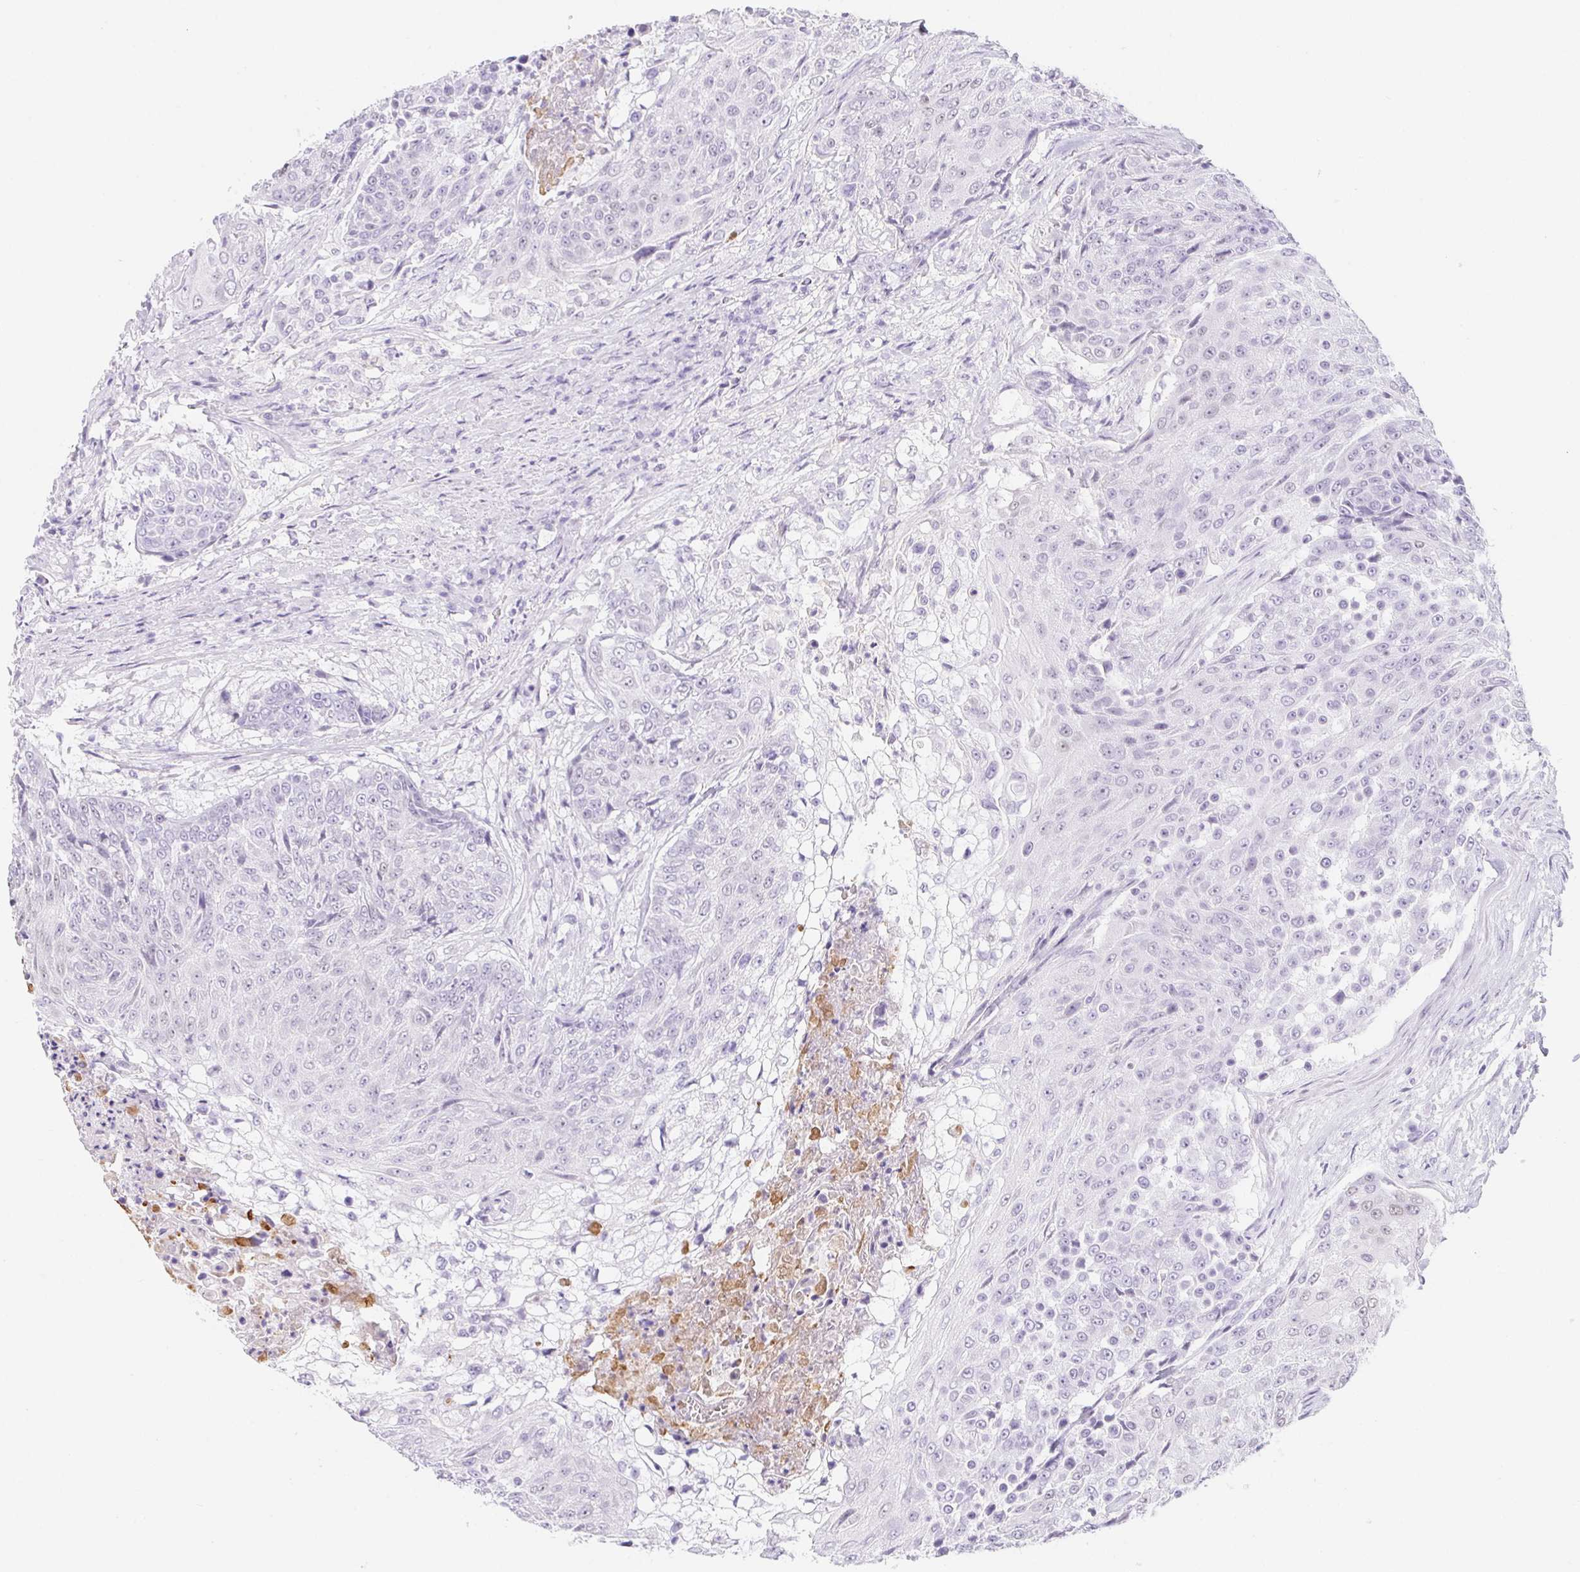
{"staining": {"intensity": "negative", "quantity": "none", "location": "none"}, "tissue": "urothelial cancer", "cell_type": "Tumor cells", "image_type": "cancer", "snomed": [{"axis": "morphology", "description": "Urothelial carcinoma, High grade"}, {"axis": "topography", "description": "Urinary bladder"}], "caption": "A photomicrograph of high-grade urothelial carcinoma stained for a protein reveals no brown staining in tumor cells. (Stains: DAB (3,3'-diaminobenzidine) IHC with hematoxylin counter stain, Microscopy: brightfield microscopy at high magnification).", "gene": "CYP21A2", "patient": {"sex": "female", "age": 63}}